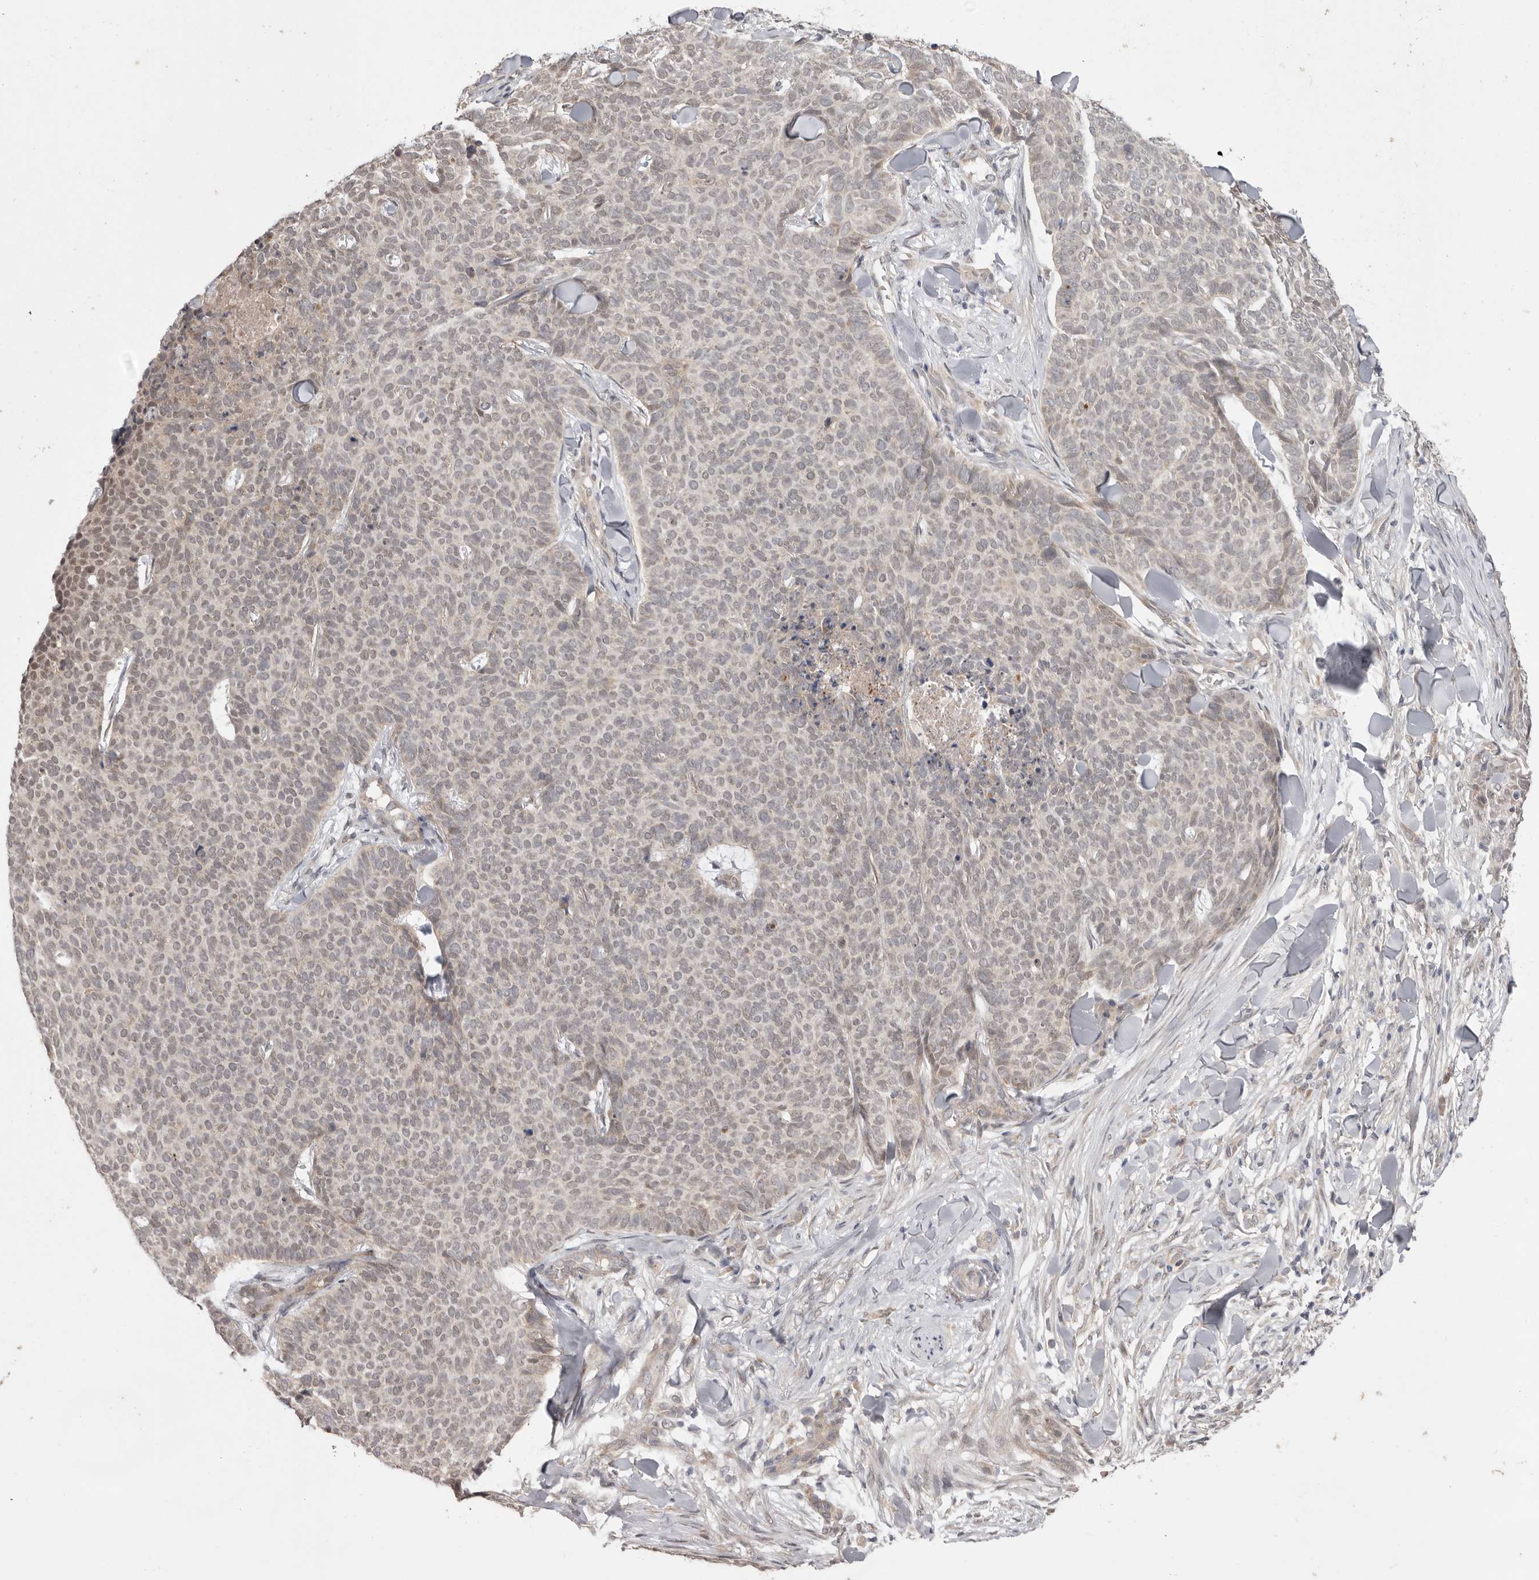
{"staining": {"intensity": "weak", "quantity": ">75%", "location": "nuclear"}, "tissue": "skin cancer", "cell_type": "Tumor cells", "image_type": "cancer", "snomed": [{"axis": "morphology", "description": "Normal tissue, NOS"}, {"axis": "morphology", "description": "Basal cell carcinoma"}, {"axis": "topography", "description": "Skin"}], "caption": "Immunohistochemical staining of human basal cell carcinoma (skin) displays weak nuclear protein staining in approximately >75% of tumor cells.", "gene": "NSUN4", "patient": {"sex": "male", "age": 50}}